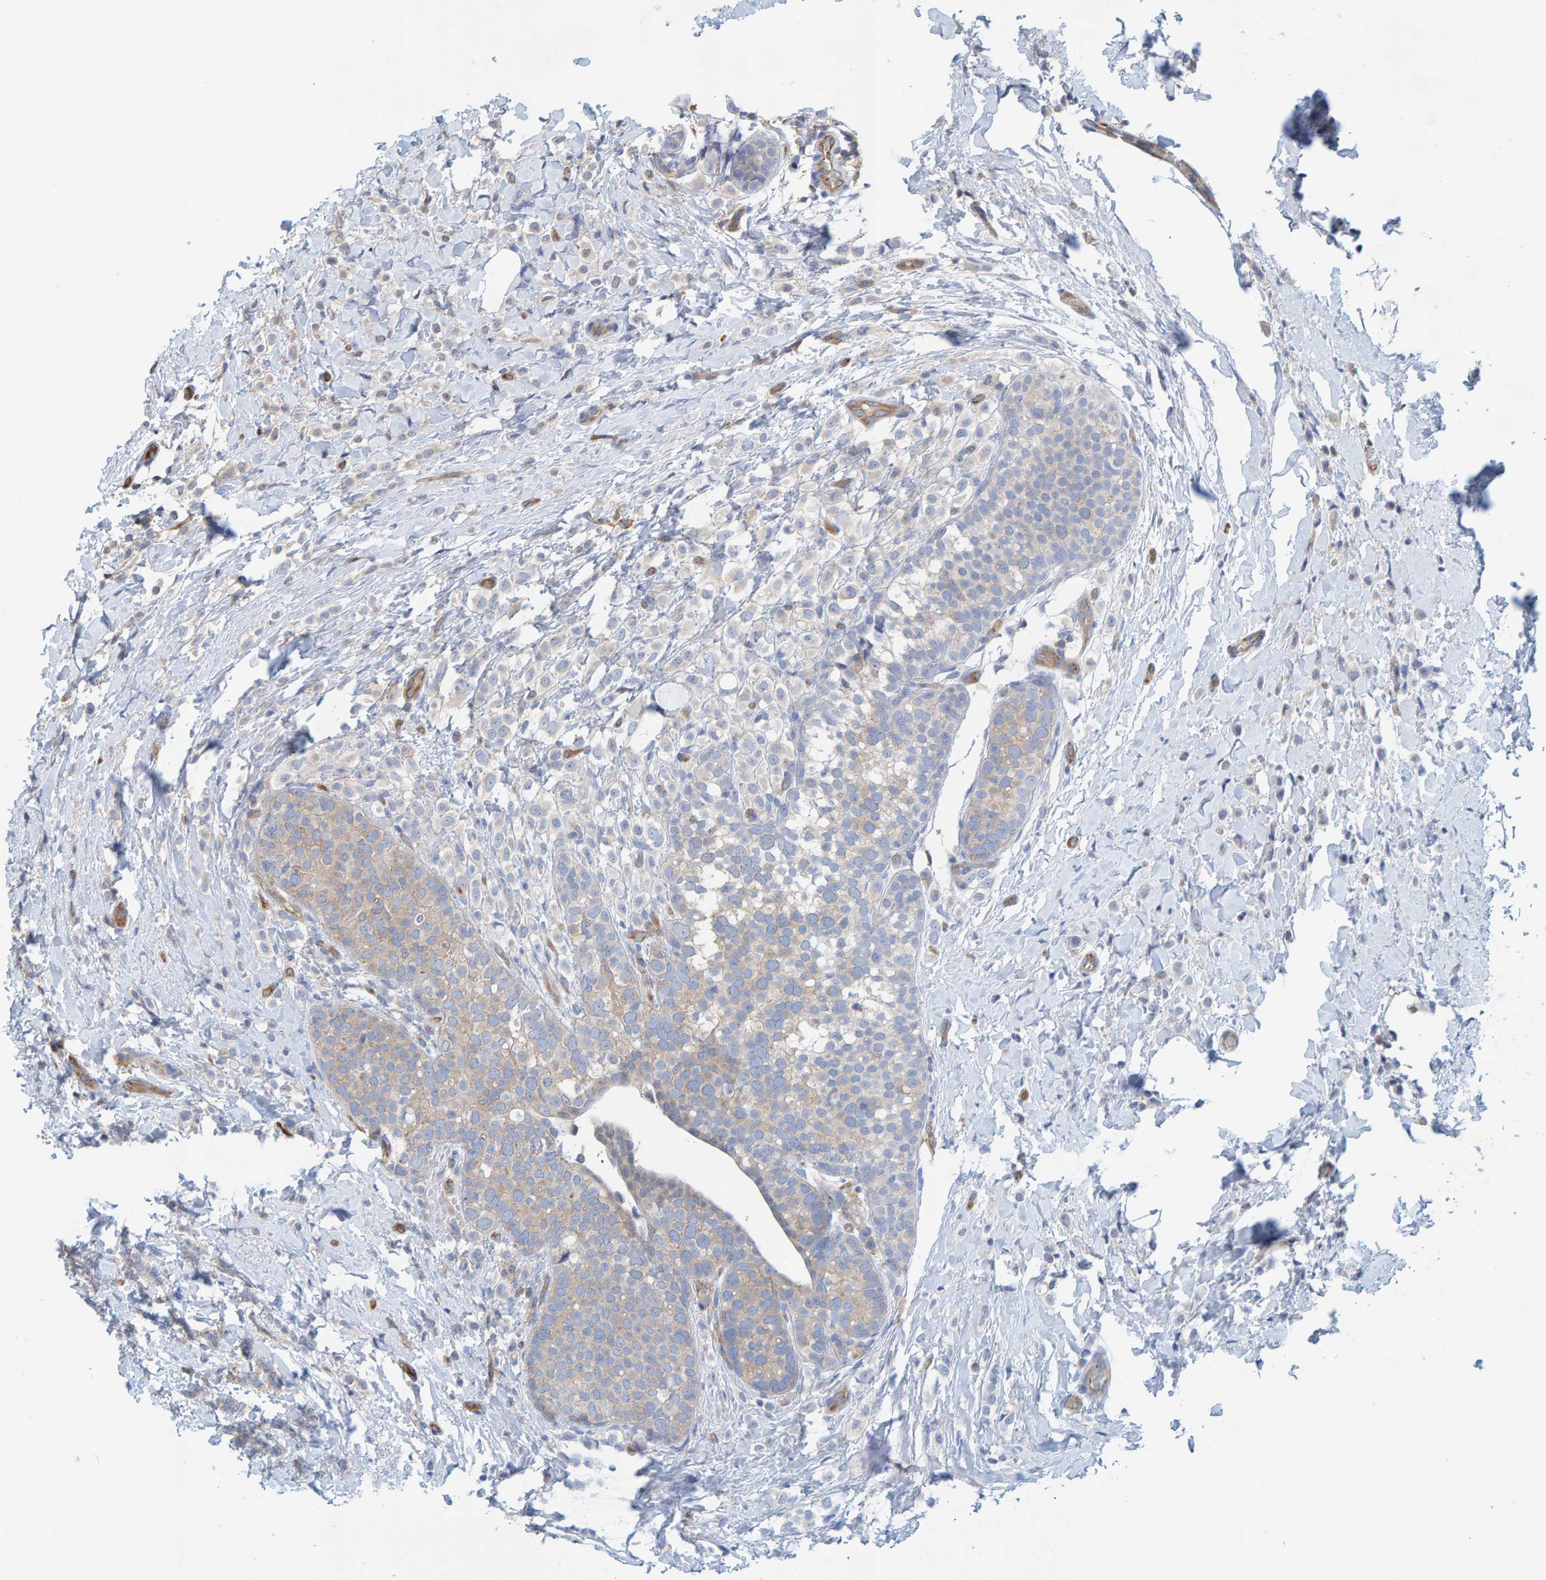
{"staining": {"intensity": "weak", "quantity": "<25%", "location": "cytoplasmic/membranous"}, "tissue": "breast cancer", "cell_type": "Tumor cells", "image_type": "cancer", "snomed": [{"axis": "morphology", "description": "Lobular carcinoma"}, {"axis": "topography", "description": "Breast"}], "caption": "DAB immunohistochemical staining of breast cancer shows no significant expression in tumor cells.", "gene": "PRKD2", "patient": {"sex": "female", "age": 50}}